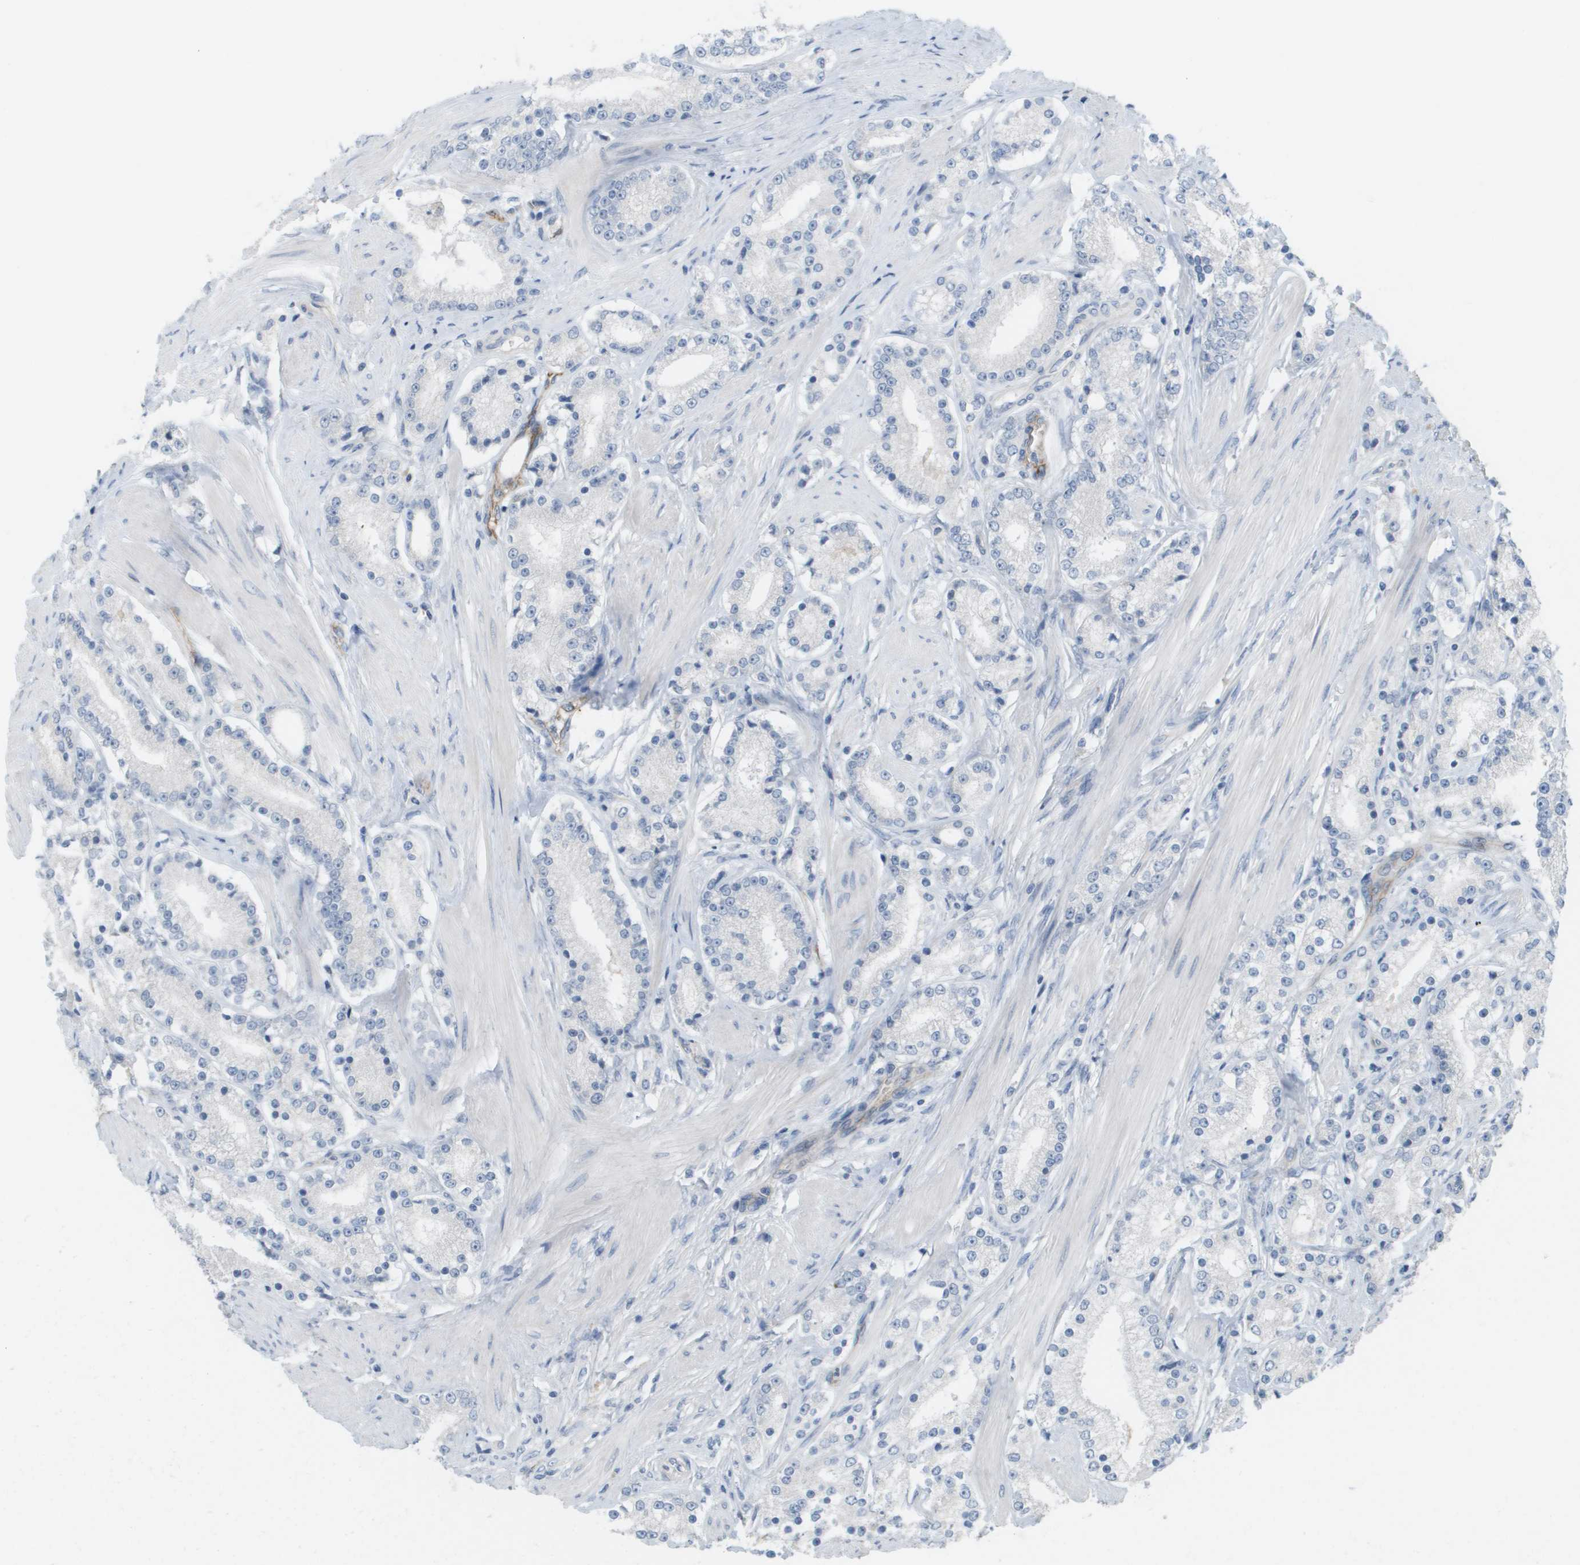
{"staining": {"intensity": "negative", "quantity": "none", "location": "none"}, "tissue": "prostate cancer", "cell_type": "Tumor cells", "image_type": "cancer", "snomed": [{"axis": "morphology", "description": "Adenocarcinoma, Low grade"}, {"axis": "topography", "description": "Prostate"}], "caption": "Tumor cells are negative for protein expression in human adenocarcinoma (low-grade) (prostate).", "gene": "ANGPT2", "patient": {"sex": "male", "age": 63}}